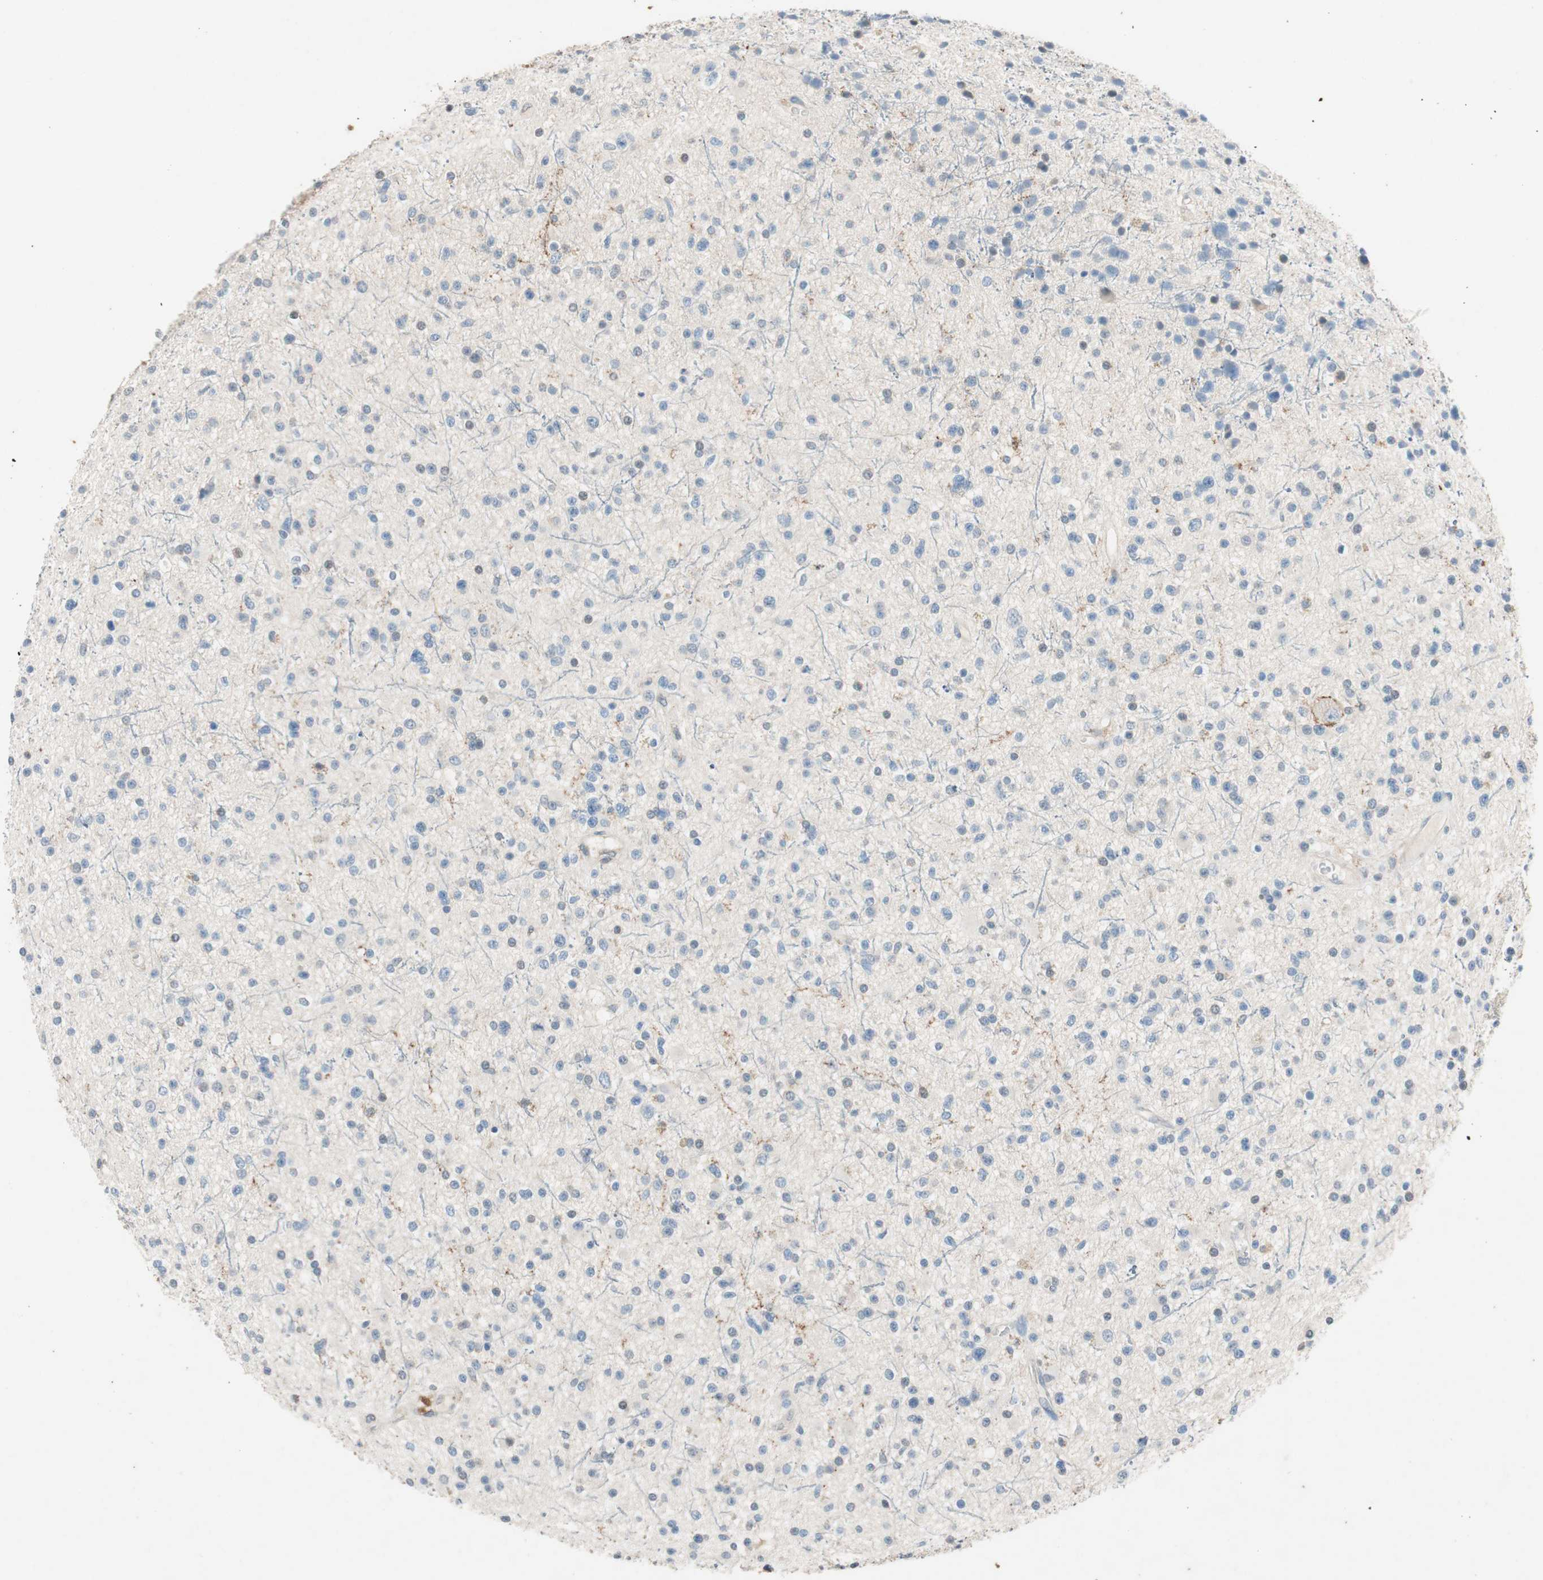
{"staining": {"intensity": "weak", "quantity": "<25%", "location": "cytoplasmic/membranous"}, "tissue": "glioma", "cell_type": "Tumor cells", "image_type": "cancer", "snomed": [{"axis": "morphology", "description": "Glioma, malignant, High grade"}, {"axis": "topography", "description": "Brain"}], "caption": "This is a histopathology image of IHC staining of glioma, which shows no positivity in tumor cells.", "gene": "SERPINB5", "patient": {"sex": "male", "age": 33}}